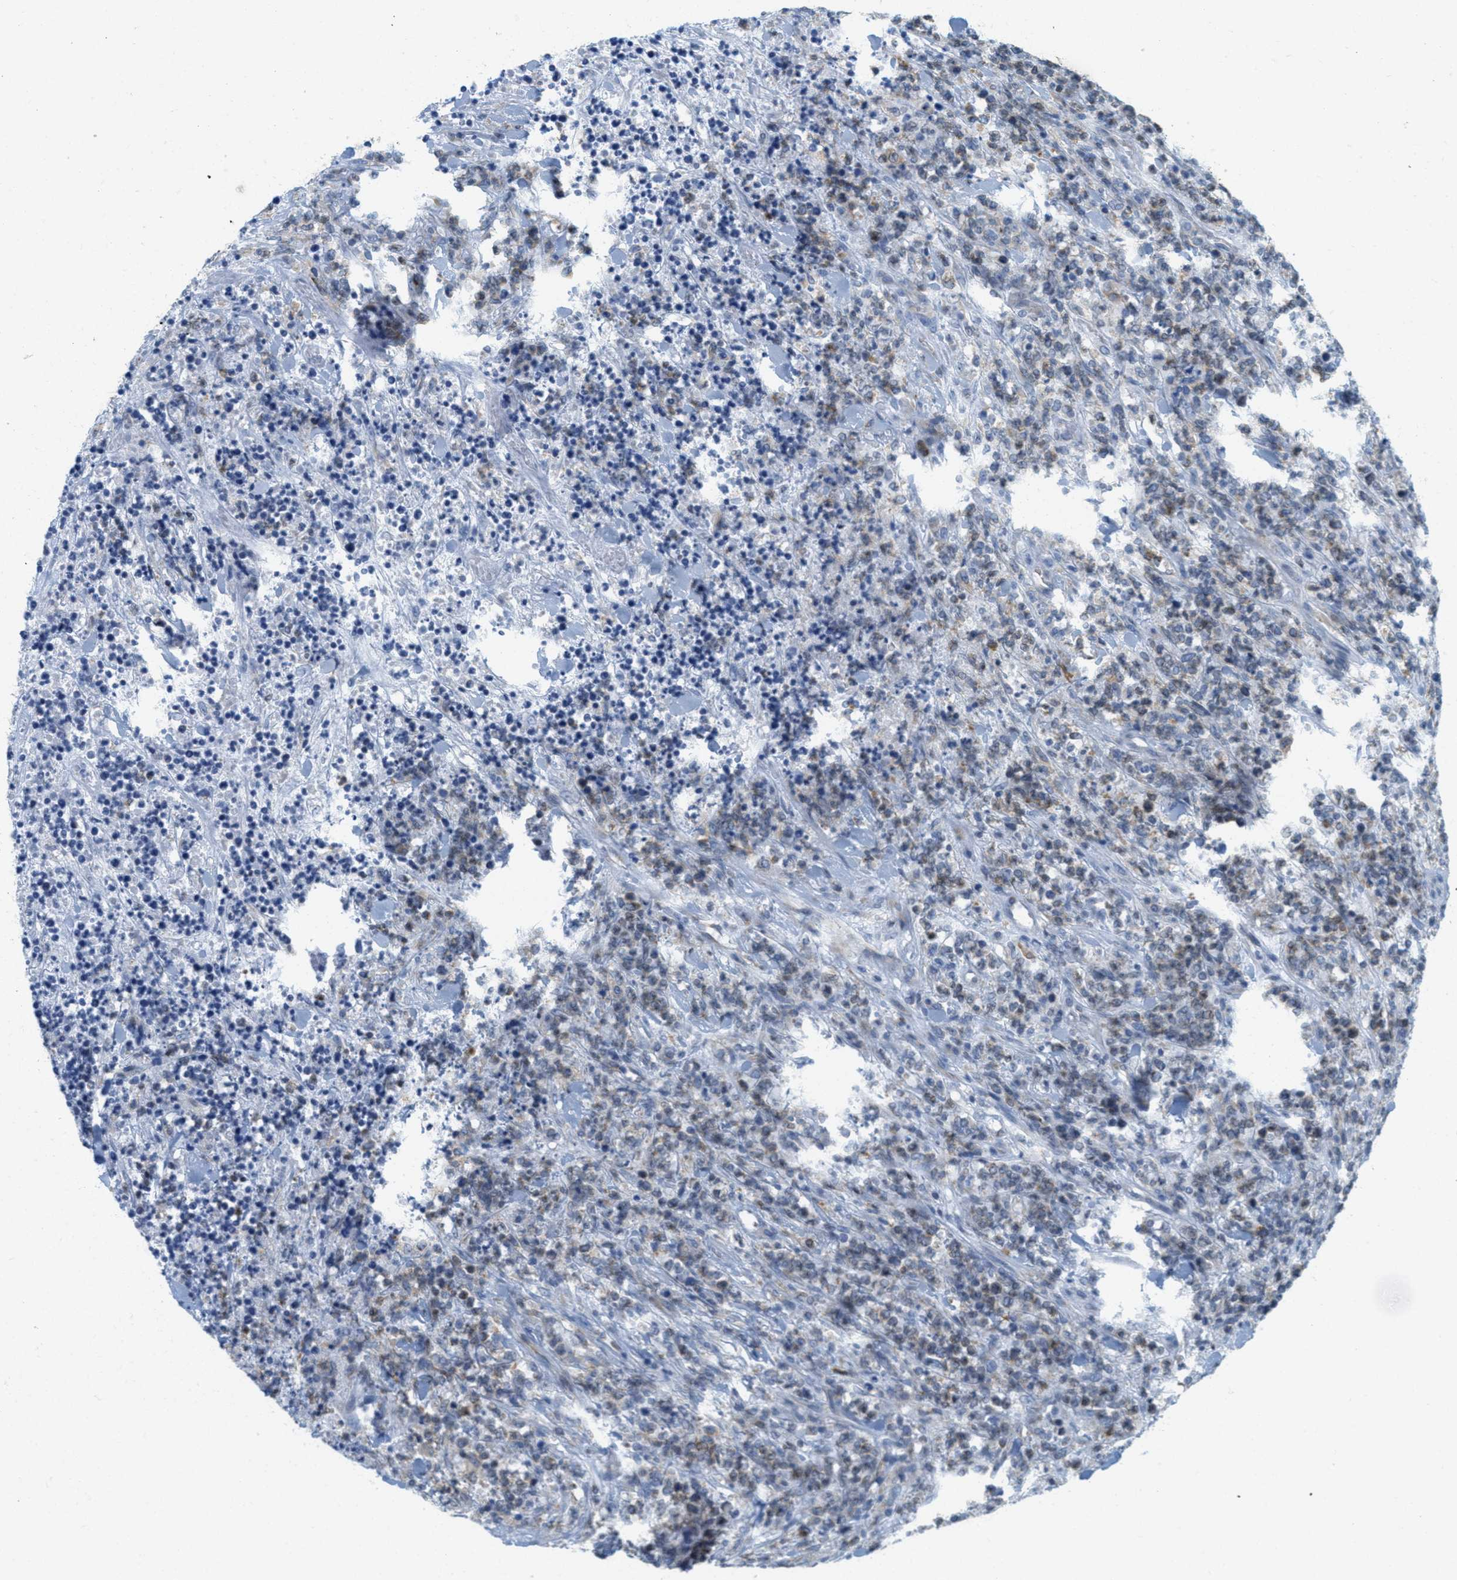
{"staining": {"intensity": "weak", "quantity": "25%-75%", "location": "cytoplasmic/membranous"}, "tissue": "lymphoma", "cell_type": "Tumor cells", "image_type": "cancer", "snomed": [{"axis": "morphology", "description": "Malignant lymphoma, non-Hodgkin's type, High grade"}, {"axis": "topography", "description": "Soft tissue"}], "caption": "Immunohistochemistry (DAB (3,3'-diaminobenzidine)) staining of human malignant lymphoma, non-Hodgkin's type (high-grade) shows weak cytoplasmic/membranous protein staining in about 25%-75% of tumor cells. (DAB (3,3'-diaminobenzidine) IHC, brown staining for protein, blue staining for nuclei).", "gene": "TEX264", "patient": {"sex": "male", "age": 18}}